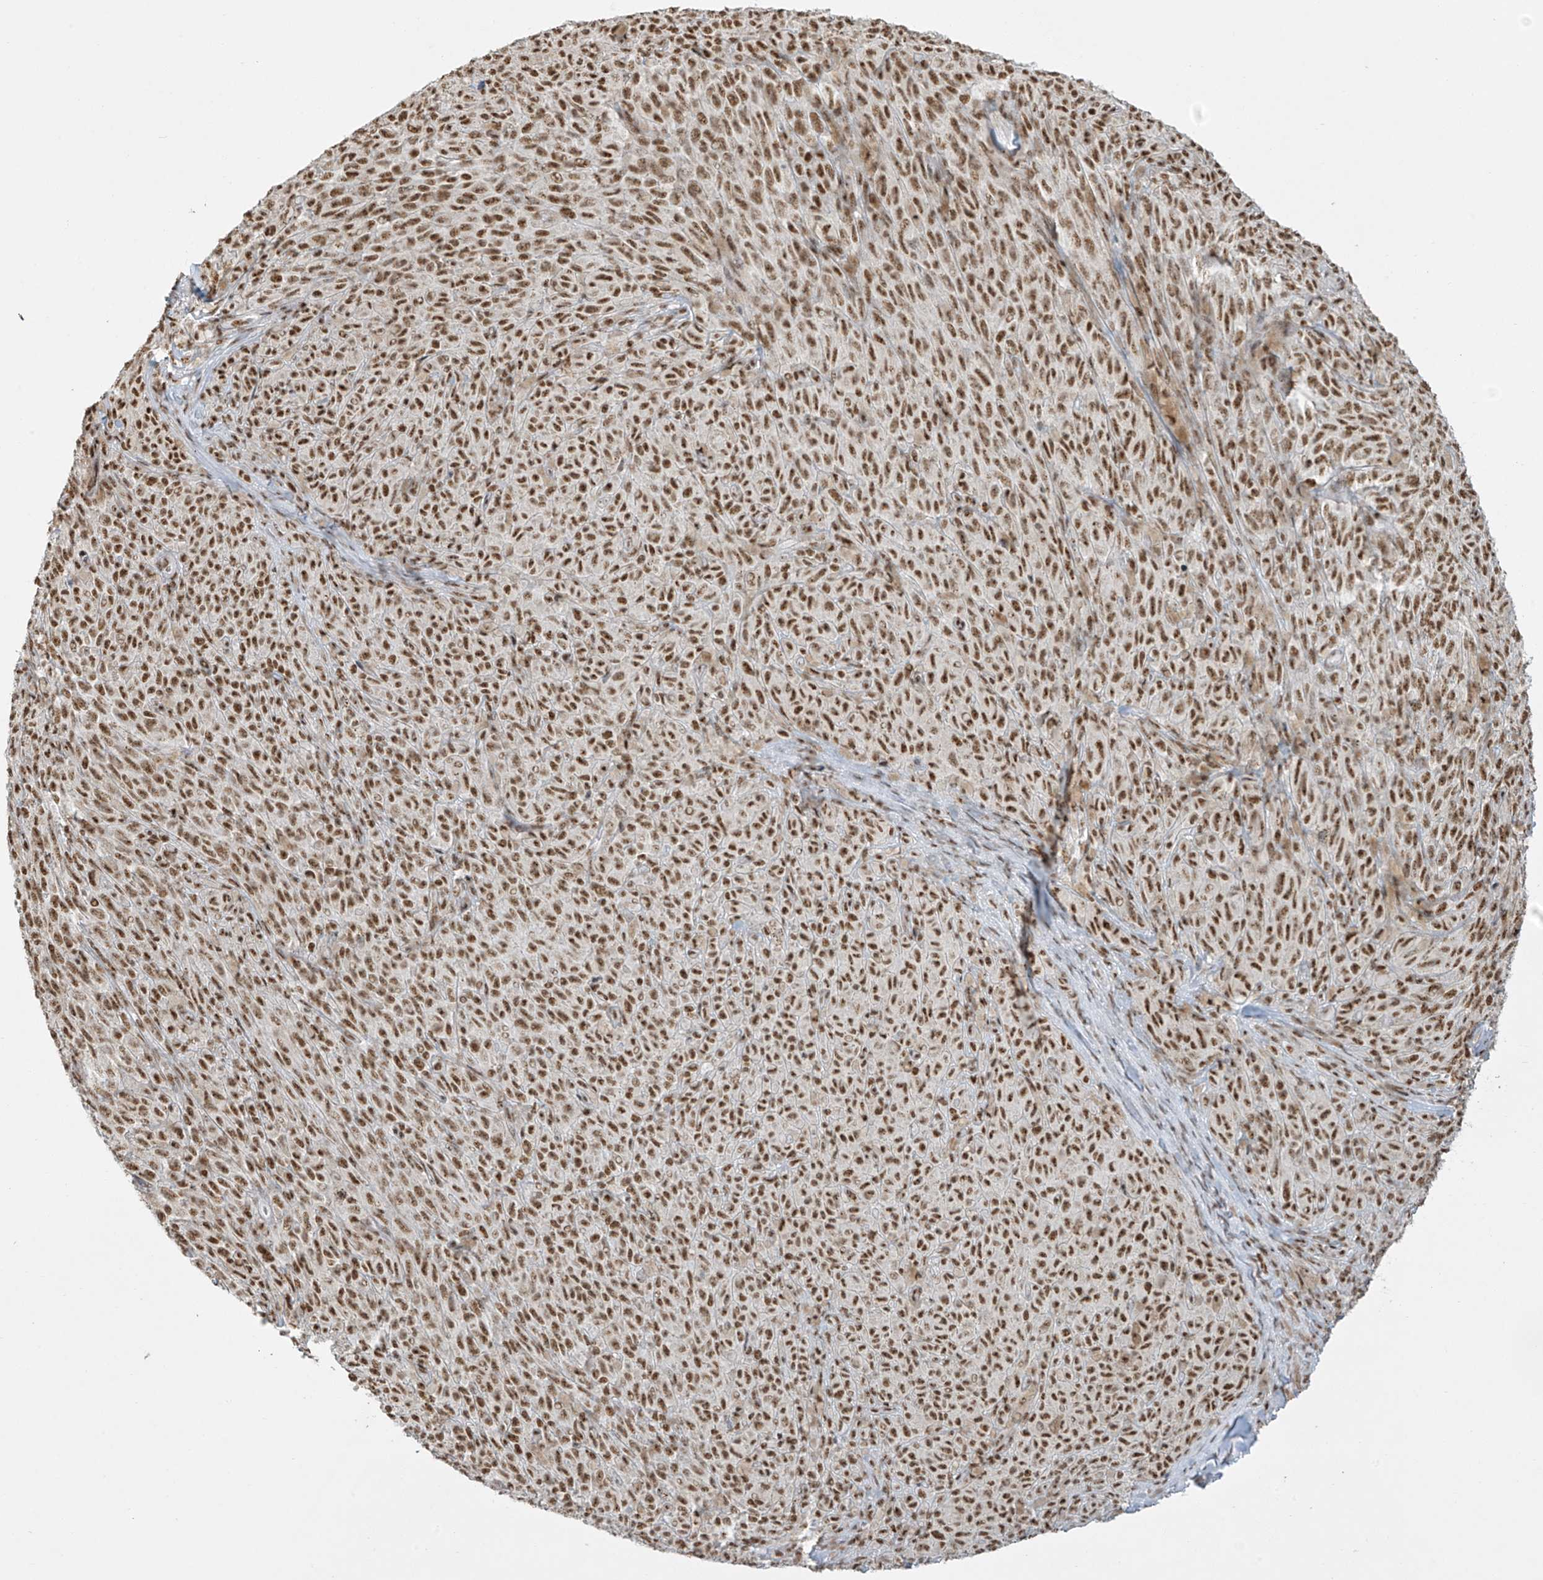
{"staining": {"intensity": "moderate", "quantity": ">75%", "location": "nuclear"}, "tissue": "melanoma", "cell_type": "Tumor cells", "image_type": "cancer", "snomed": [{"axis": "morphology", "description": "Malignant melanoma, NOS"}, {"axis": "topography", "description": "Skin"}], "caption": "Moderate nuclear protein positivity is appreciated in approximately >75% of tumor cells in malignant melanoma. Immunohistochemistry (ihc) stains the protein of interest in brown and the nuclei are stained blue.", "gene": "MS4A6A", "patient": {"sex": "female", "age": 82}}